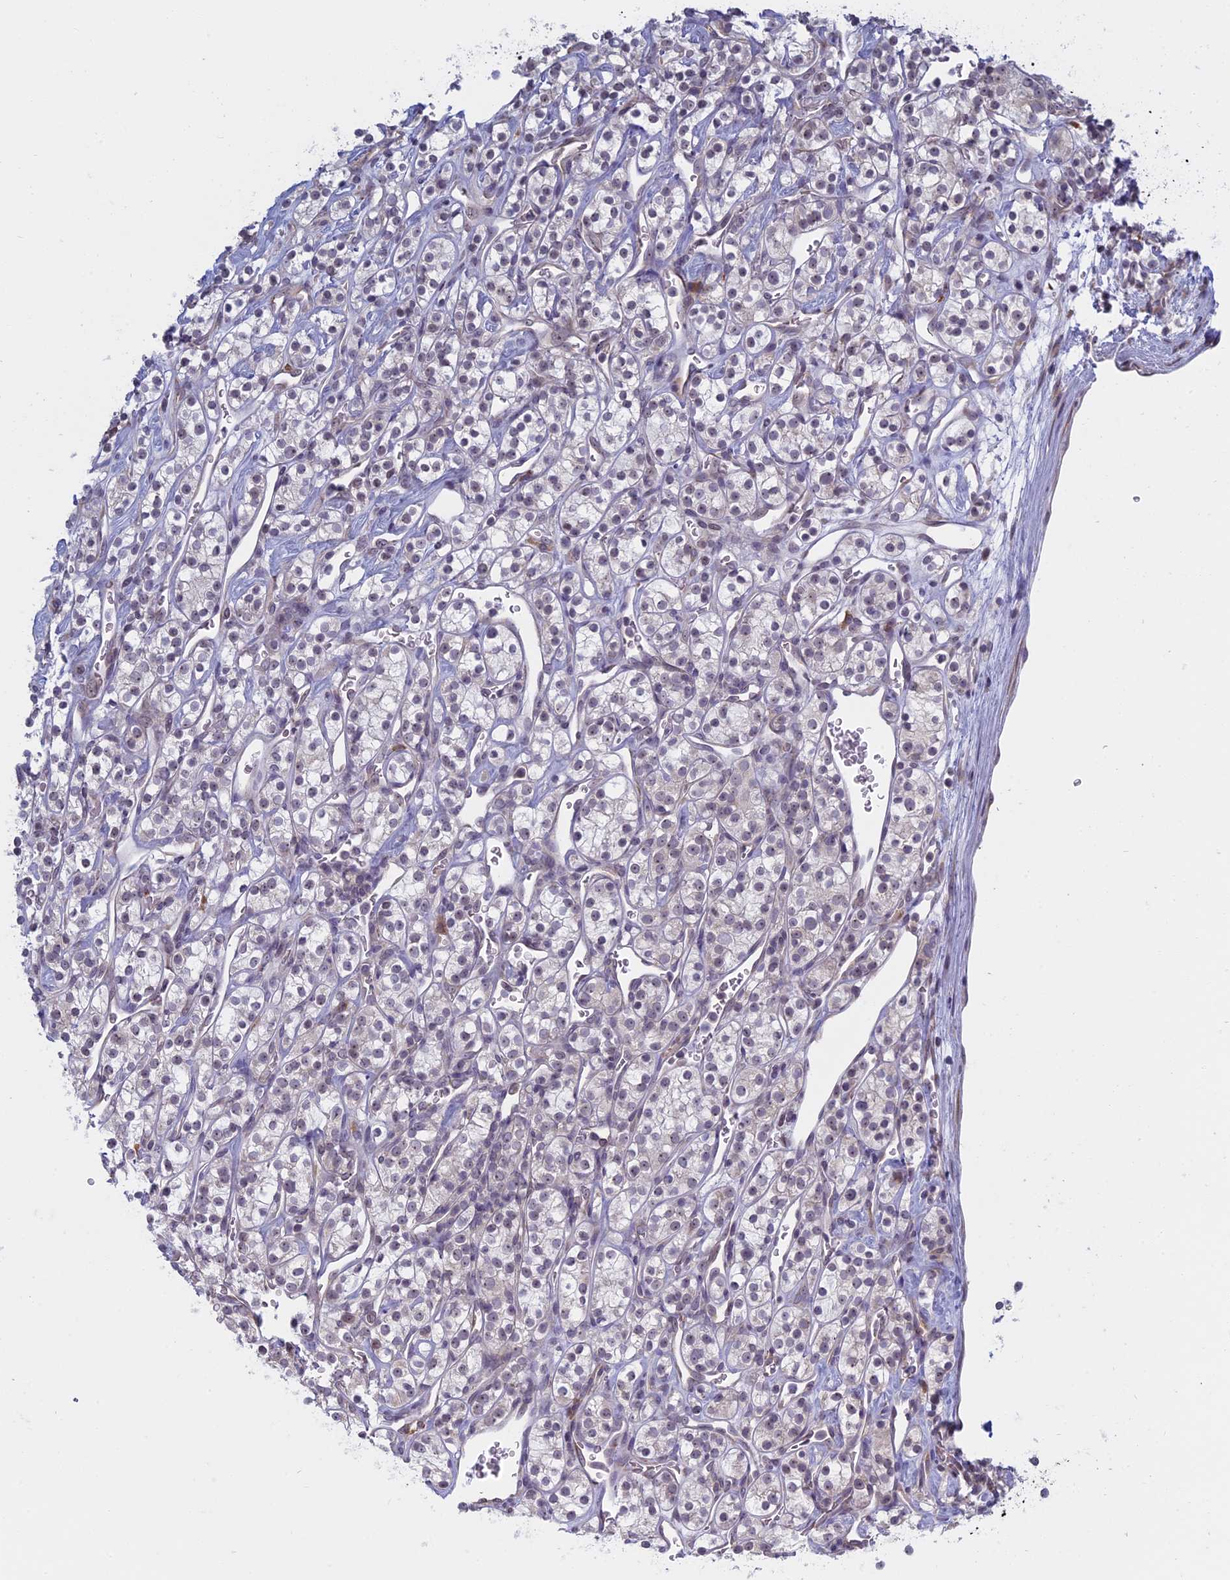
{"staining": {"intensity": "negative", "quantity": "none", "location": "none"}, "tissue": "renal cancer", "cell_type": "Tumor cells", "image_type": "cancer", "snomed": [{"axis": "morphology", "description": "Adenocarcinoma, NOS"}, {"axis": "topography", "description": "Kidney"}], "caption": "The micrograph demonstrates no significant expression in tumor cells of renal cancer (adenocarcinoma).", "gene": "RPS19BP1", "patient": {"sex": "male", "age": 77}}